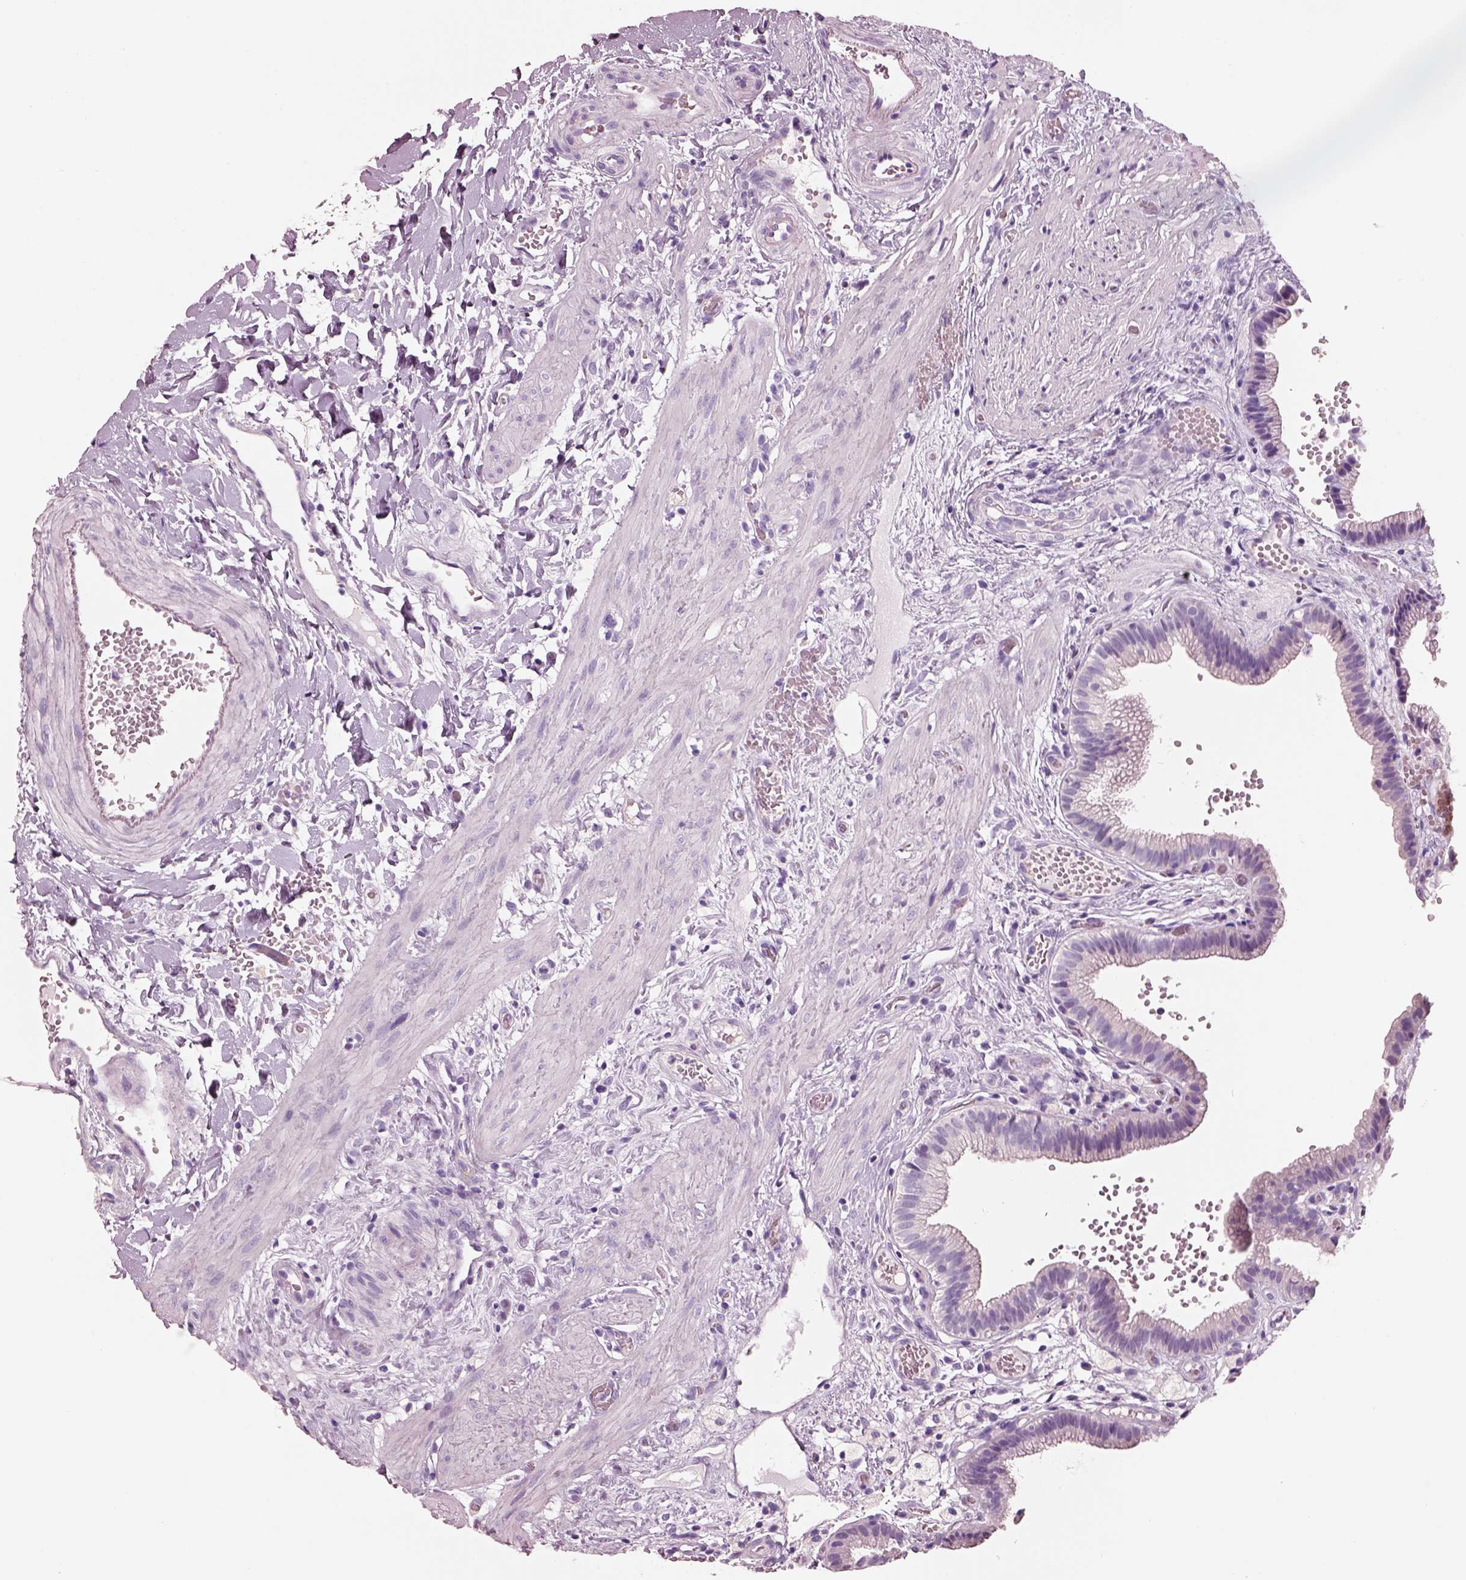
{"staining": {"intensity": "negative", "quantity": "none", "location": "none"}, "tissue": "gallbladder", "cell_type": "Glandular cells", "image_type": "normal", "snomed": [{"axis": "morphology", "description": "Normal tissue, NOS"}, {"axis": "topography", "description": "Gallbladder"}], "caption": "This is a image of immunohistochemistry (IHC) staining of benign gallbladder, which shows no expression in glandular cells. (Stains: DAB IHC with hematoxylin counter stain, Microscopy: brightfield microscopy at high magnification).", "gene": "PNOC", "patient": {"sex": "female", "age": 24}}